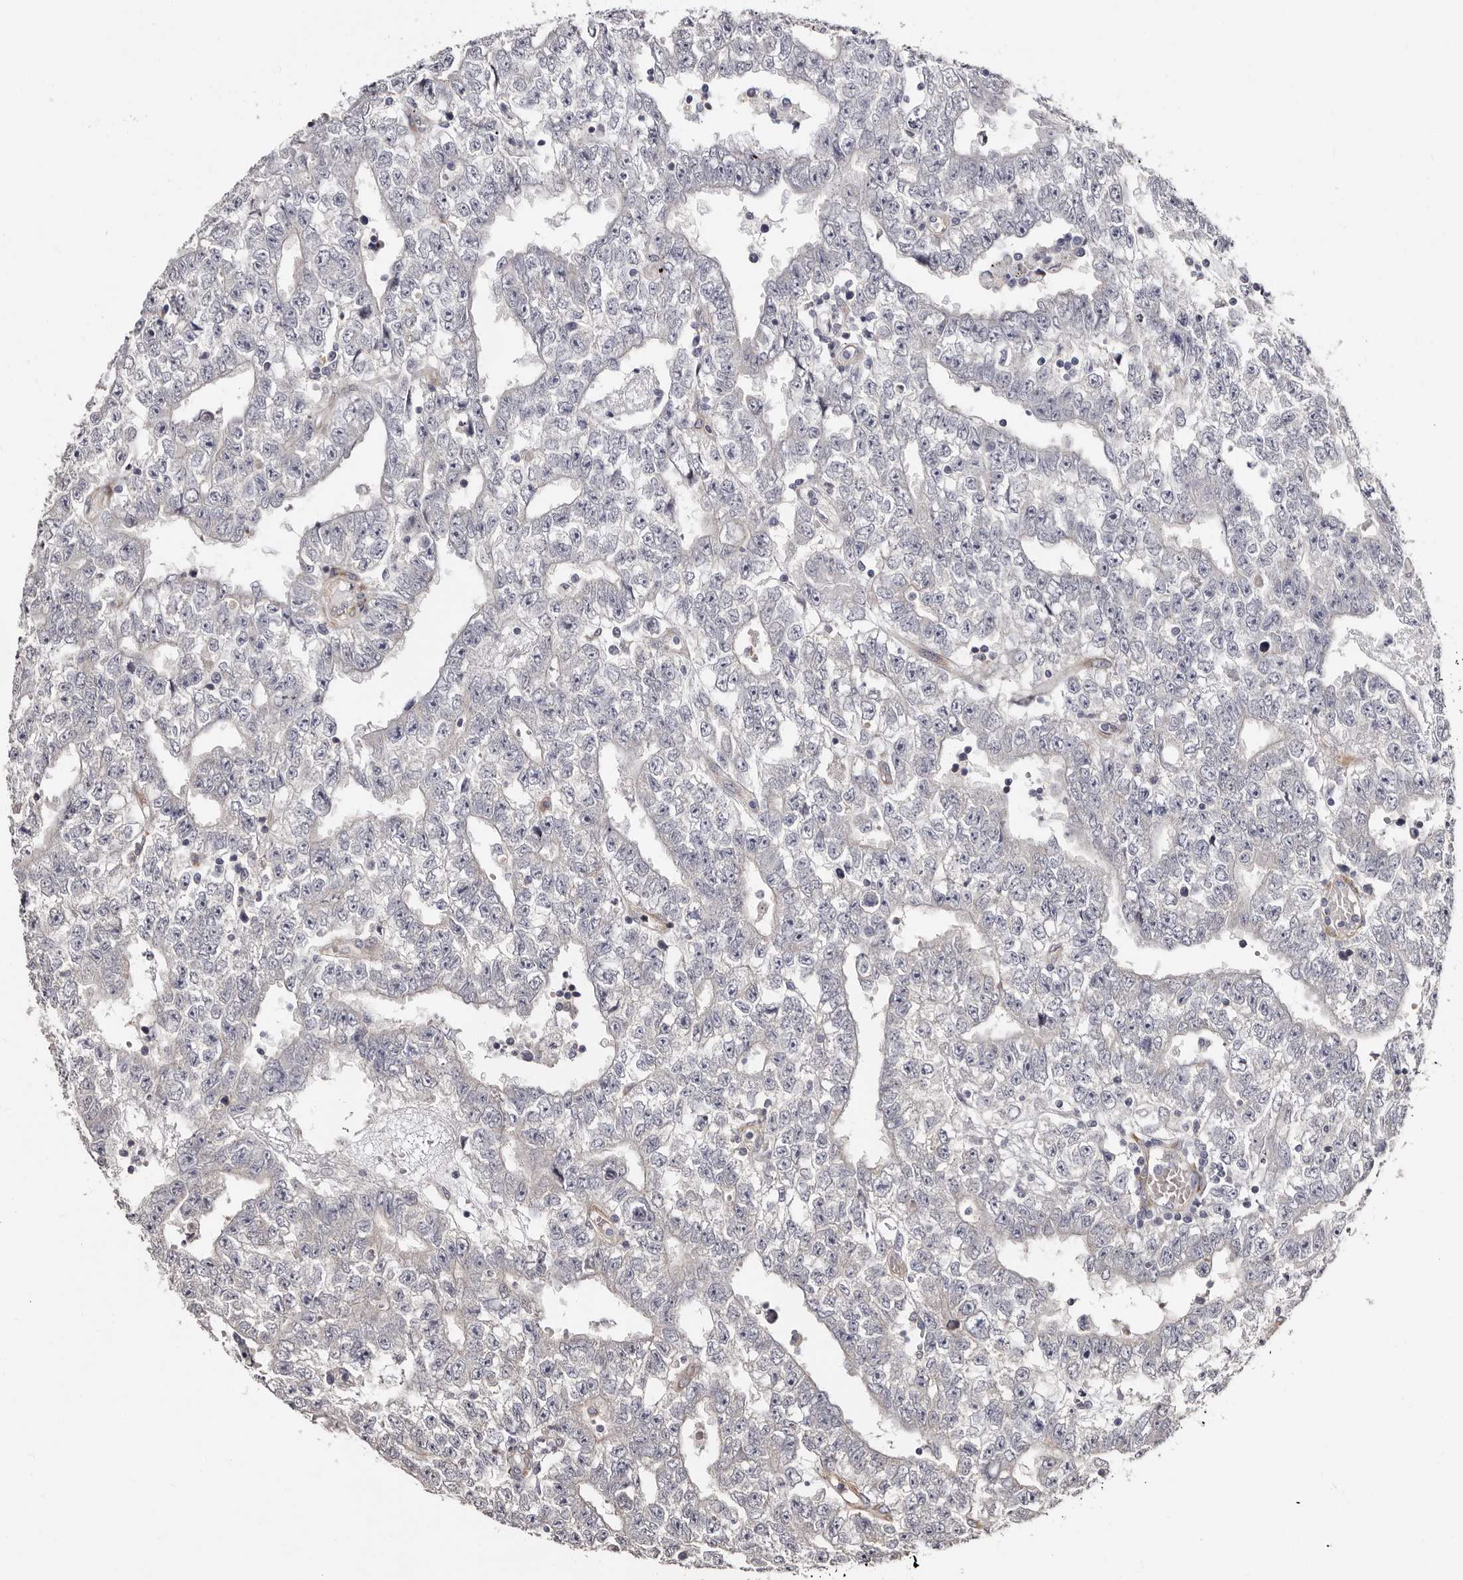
{"staining": {"intensity": "negative", "quantity": "none", "location": "none"}, "tissue": "testis cancer", "cell_type": "Tumor cells", "image_type": "cancer", "snomed": [{"axis": "morphology", "description": "Carcinoma, Embryonal, NOS"}, {"axis": "topography", "description": "Testis"}], "caption": "Immunohistochemistry image of neoplastic tissue: testis cancer stained with DAB (3,3'-diaminobenzidine) shows no significant protein positivity in tumor cells. The staining is performed using DAB (3,3'-diaminobenzidine) brown chromogen with nuclei counter-stained in using hematoxylin.", "gene": "TBC1D22B", "patient": {"sex": "male", "age": 25}}